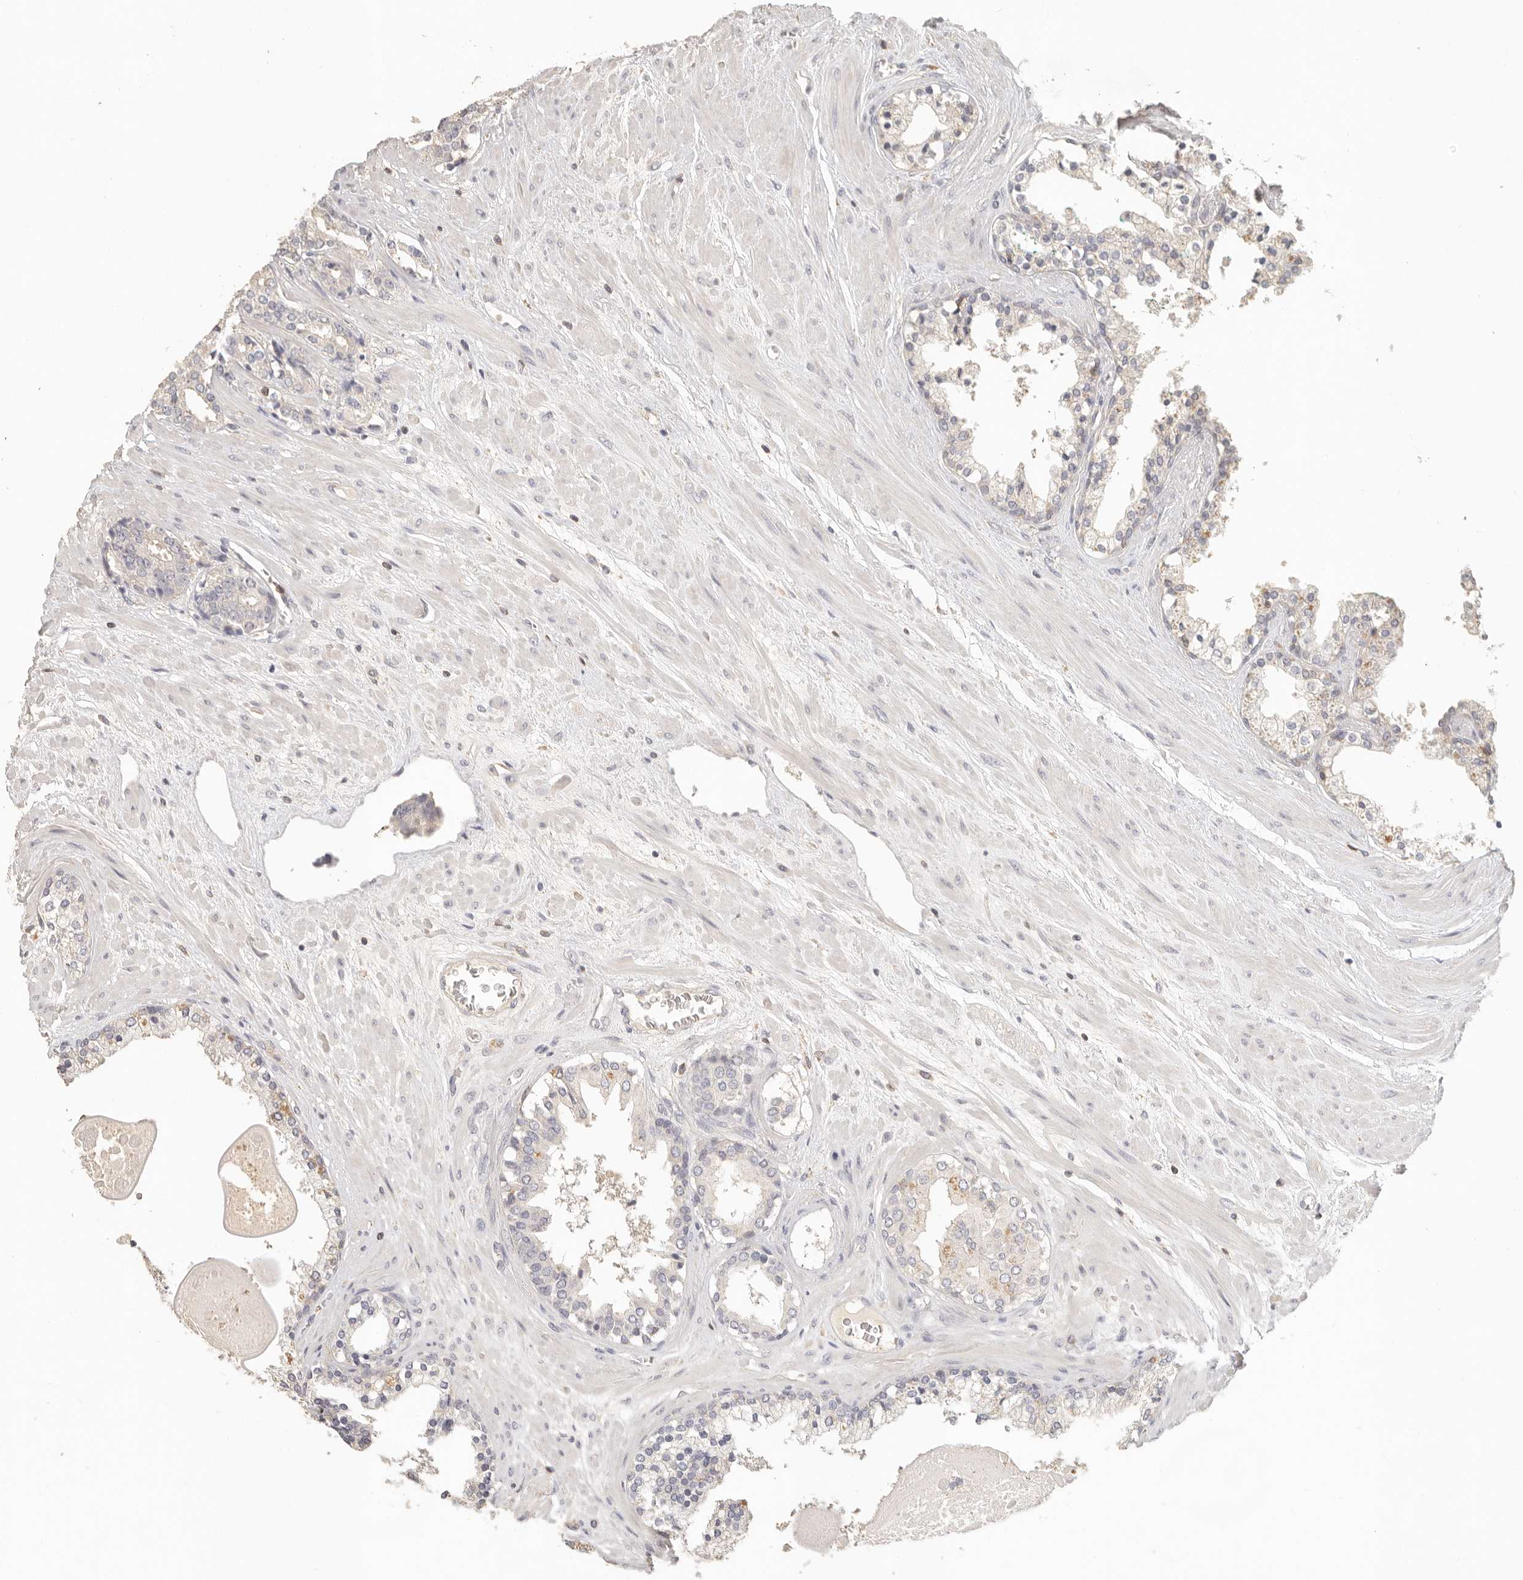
{"staining": {"intensity": "negative", "quantity": "none", "location": "none"}, "tissue": "prostate cancer", "cell_type": "Tumor cells", "image_type": "cancer", "snomed": [{"axis": "morphology", "description": "Adenocarcinoma, High grade"}, {"axis": "topography", "description": "Prostate"}], "caption": "A high-resolution image shows immunohistochemistry (IHC) staining of prostate high-grade adenocarcinoma, which reveals no significant positivity in tumor cells.", "gene": "CSK", "patient": {"sex": "male", "age": 71}}